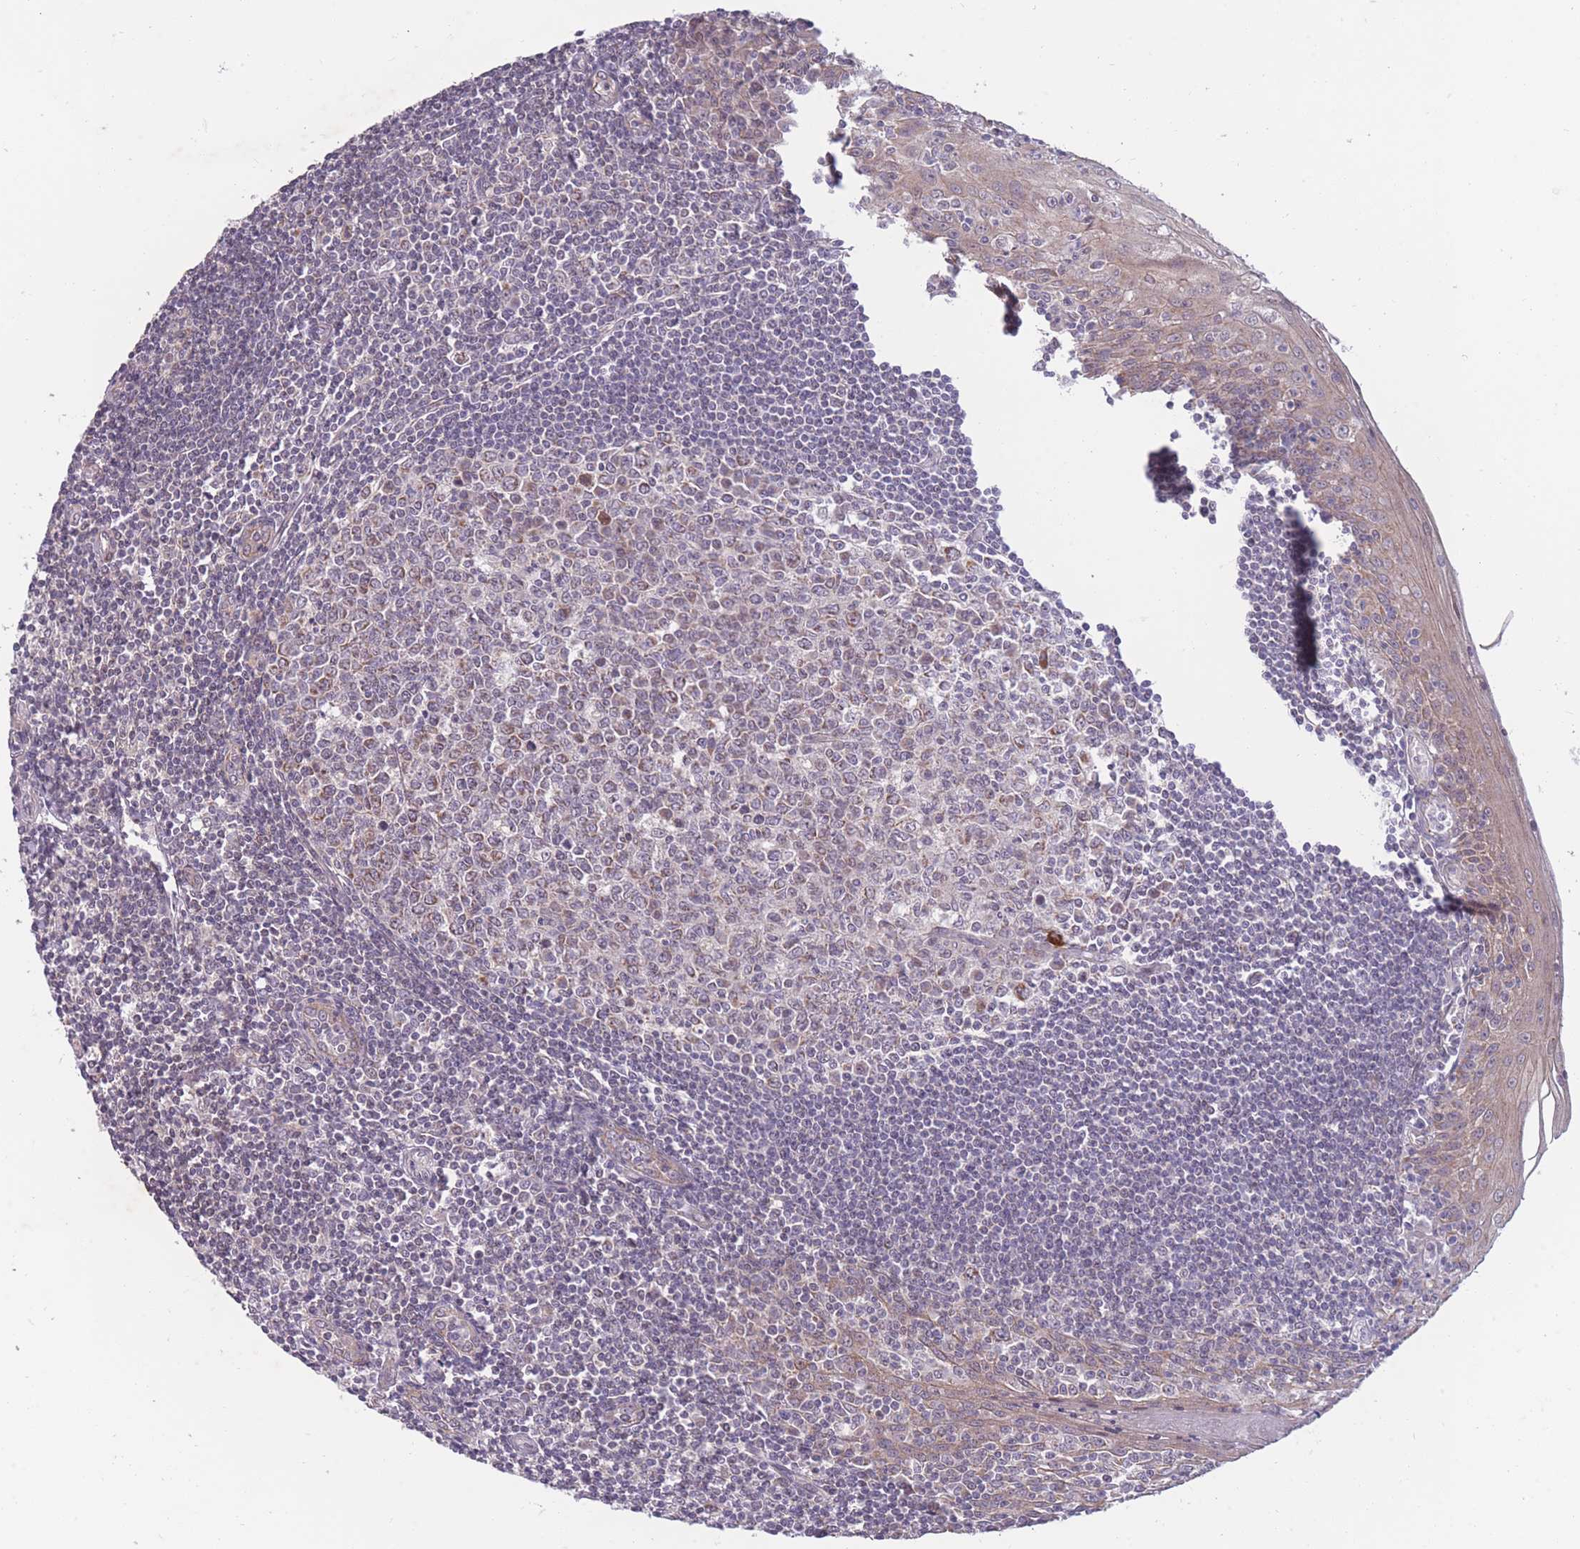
{"staining": {"intensity": "moderate", "quantity": "25%-75%", "location": "cytoplasmic/membranous"}, "tissue": "tonsil", "cell_type": "Germinal center cells", "image_type": "normal", "snomed": [{"axis": "morphology", "description": "Normal tissue, NOS"}, {"axis": "topography", "description": "Tonsil"}], "caption": "Moderate cytoplasmic/membranous staining for a protein is present in about 25%-75% of germinal center cells of normal tonsil using immunohistochemistry (IHC).", "gene": "MRPS18C", "patient": {"sex": "male", "age": 27}}